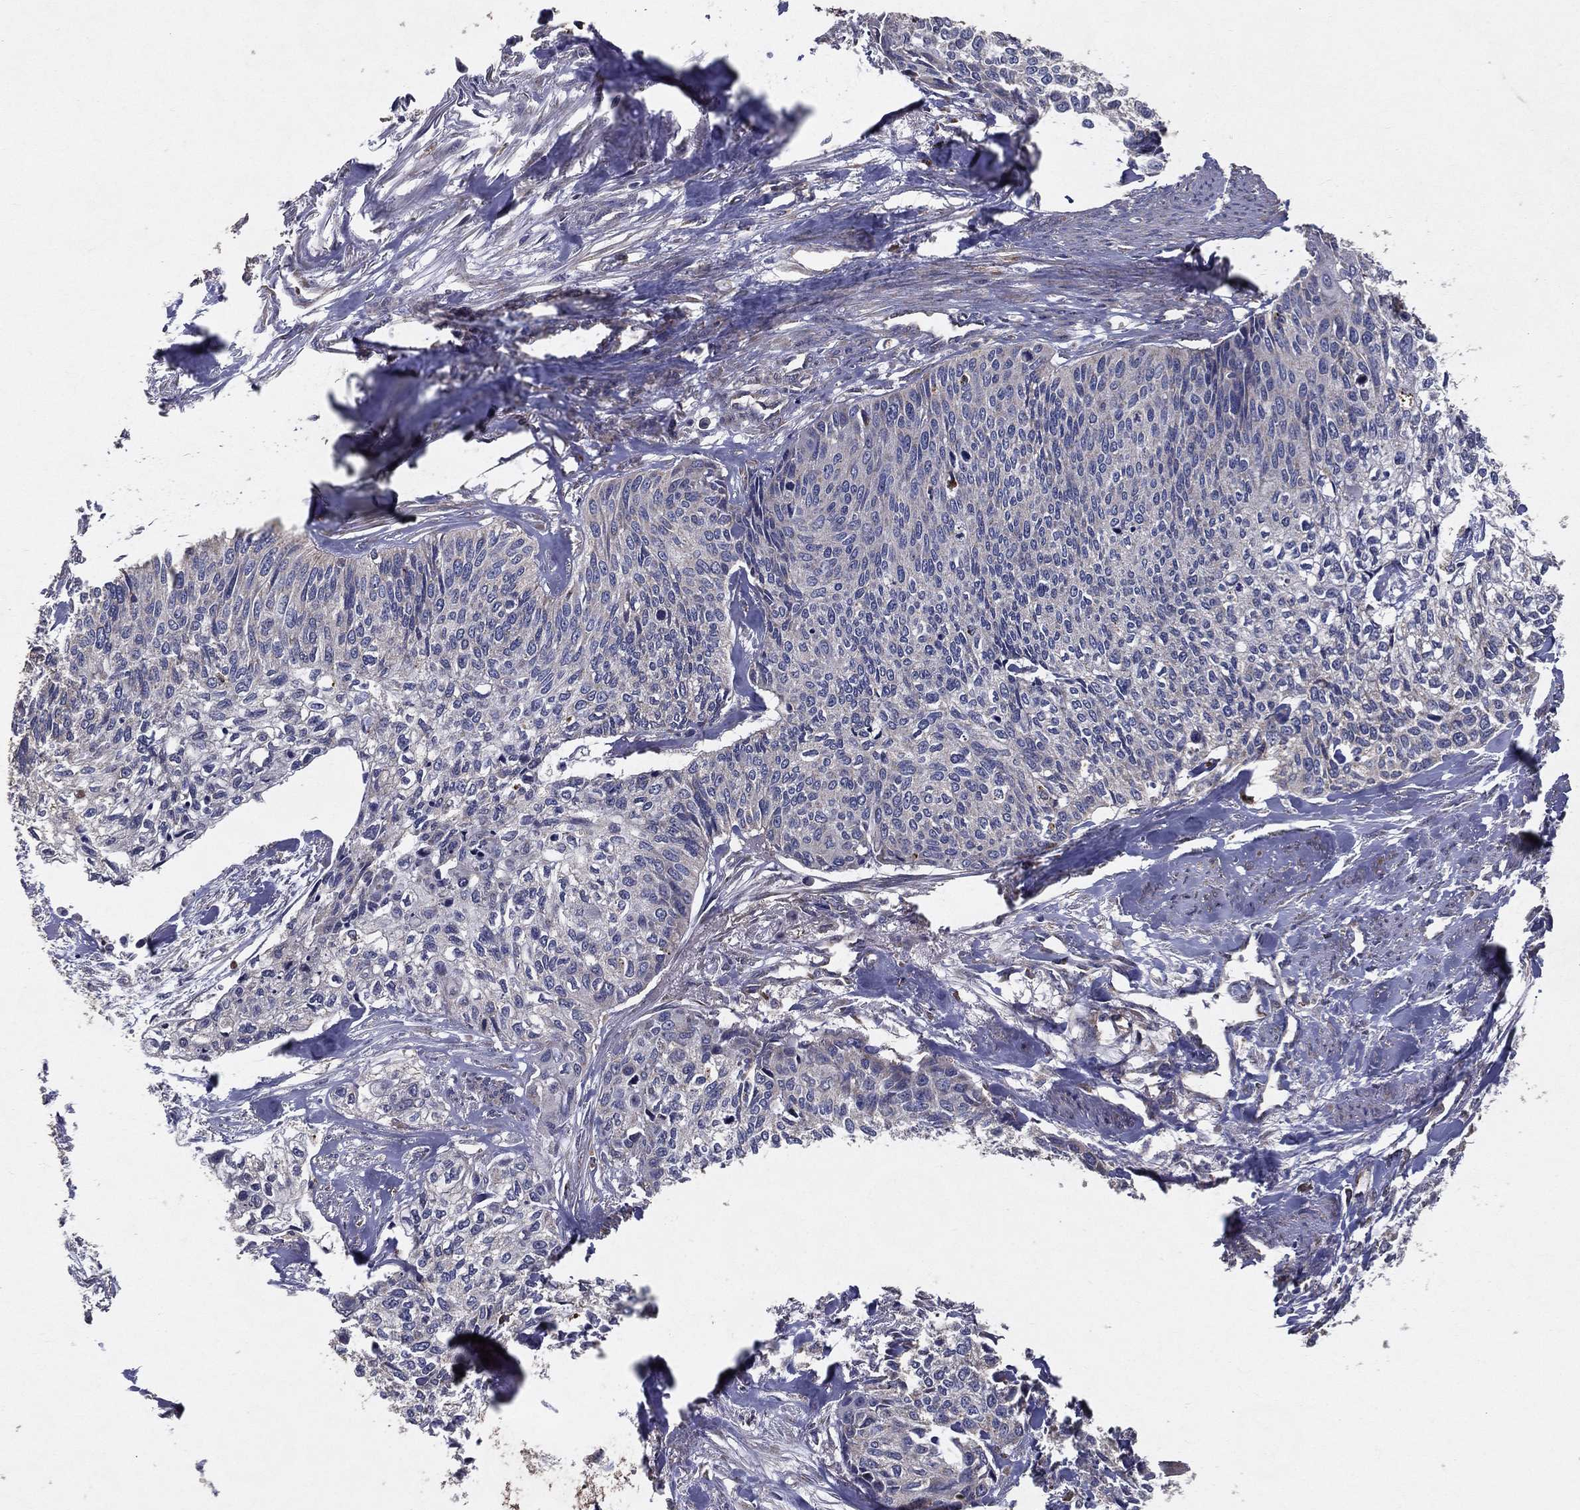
{"staining": {"intensity": "negative", "quantity": "none", "location": "none"}, "tissue": "cervical cancer", "cell_type": "Tumor cells", "image_type": "cancer", "snomed": [{"axis": "morphology", "description": "Squamous cell carcinoma, NOS"}, {"axis": "topography", "description": "Cervix"}], "caption": "The IHC image has no significant positivity in tumor cells of cervical cancer tissue. Nuclei are stained in blue.", "gene": "MT-ND1", "patient": {"sex": "female", "age": 58}}